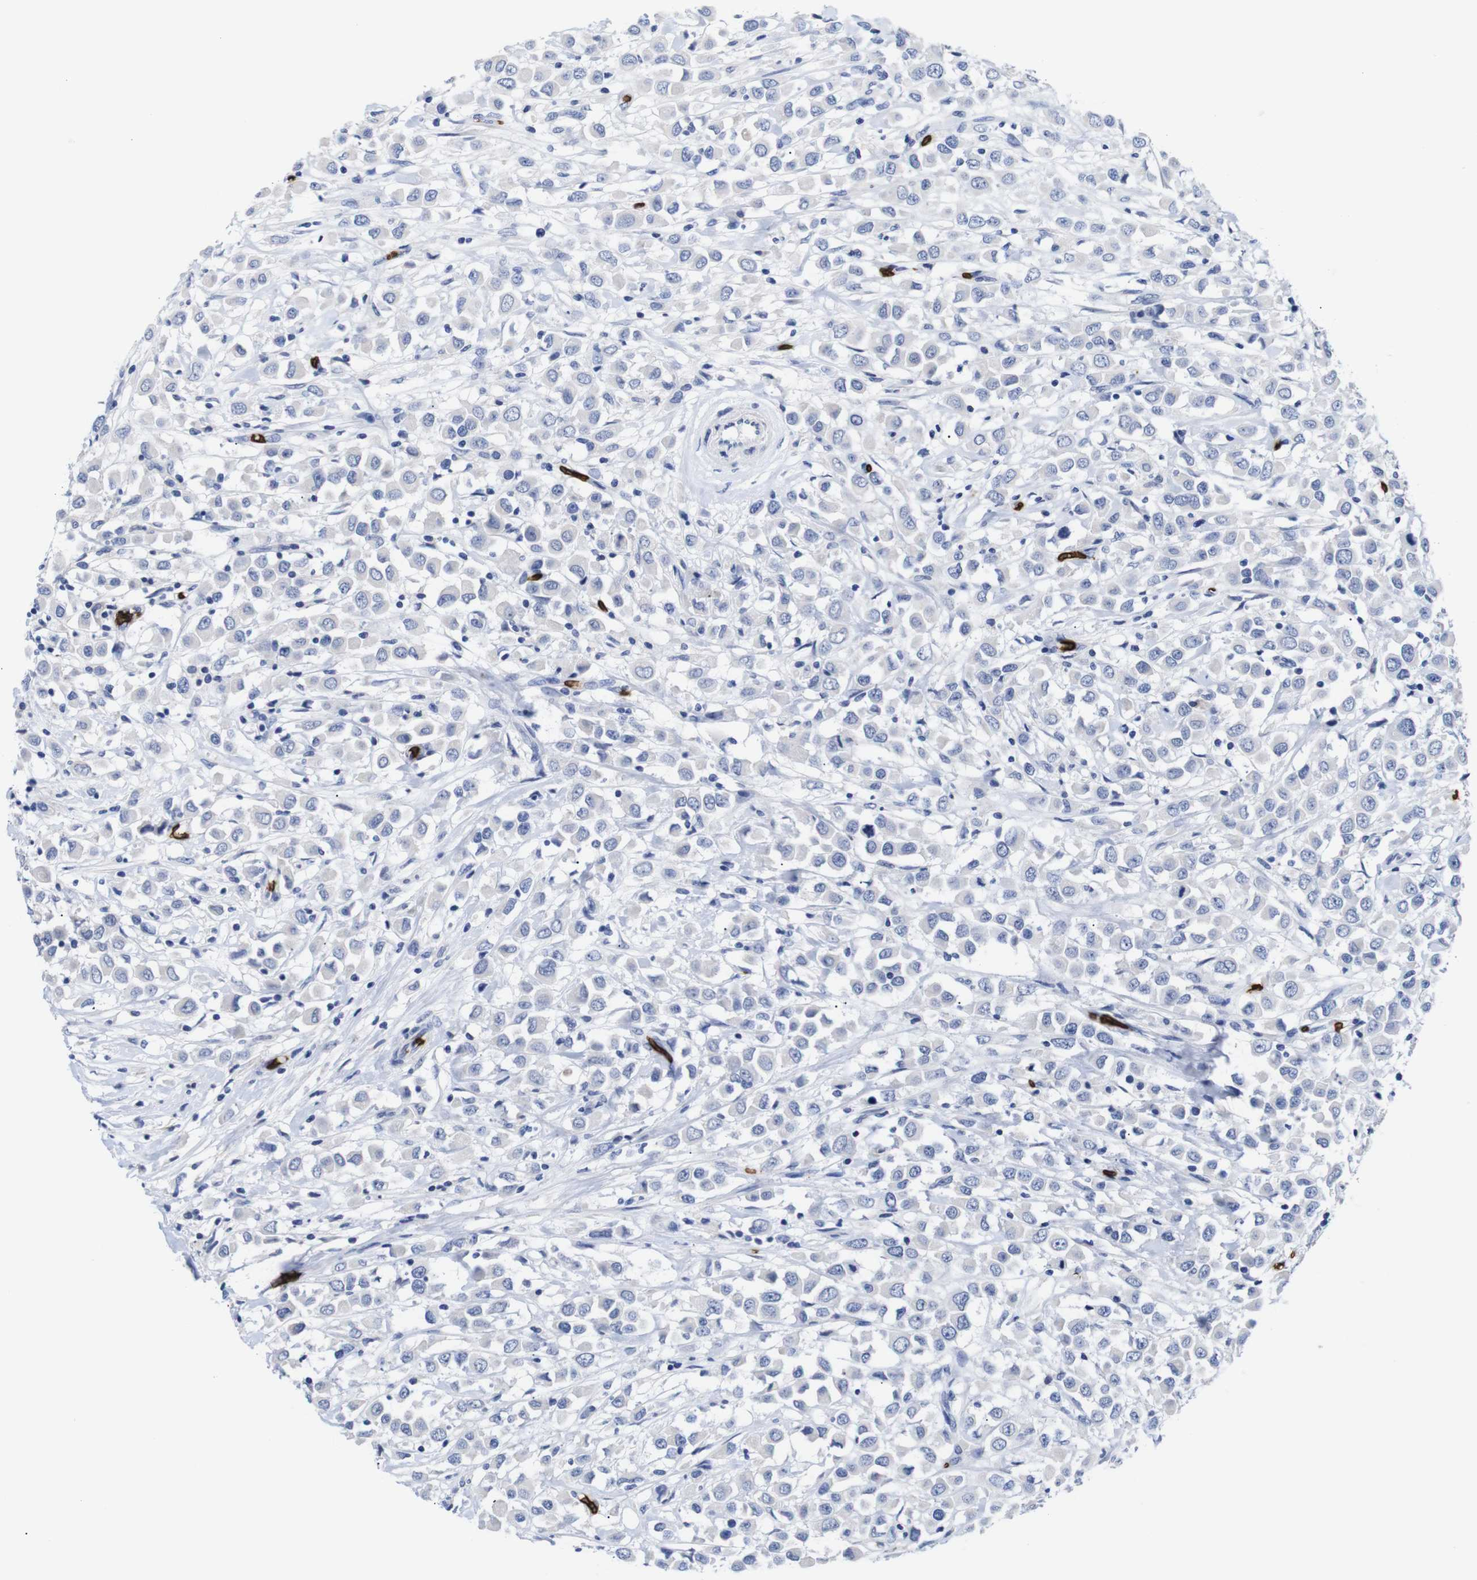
{"staining": {"intensity": "negative", "quantity": "none", "location": "none"}, "tissue": "breast cancer", "cell_type": "Tumor cells", "image_type": "cancer", "snomed": [{"axis": "morphology", "description": "Duct carcinoma"}, {"axis": "topography", "description": "Breast"}], "caption": "Tumor cells are negative for protein expression in human breast invasive ductal carcinoma. (Brightfield microscopy of DAB IHC at high magnification).", "gene": "S1PR2", "patient": {"sex": "female", "age": 61}}